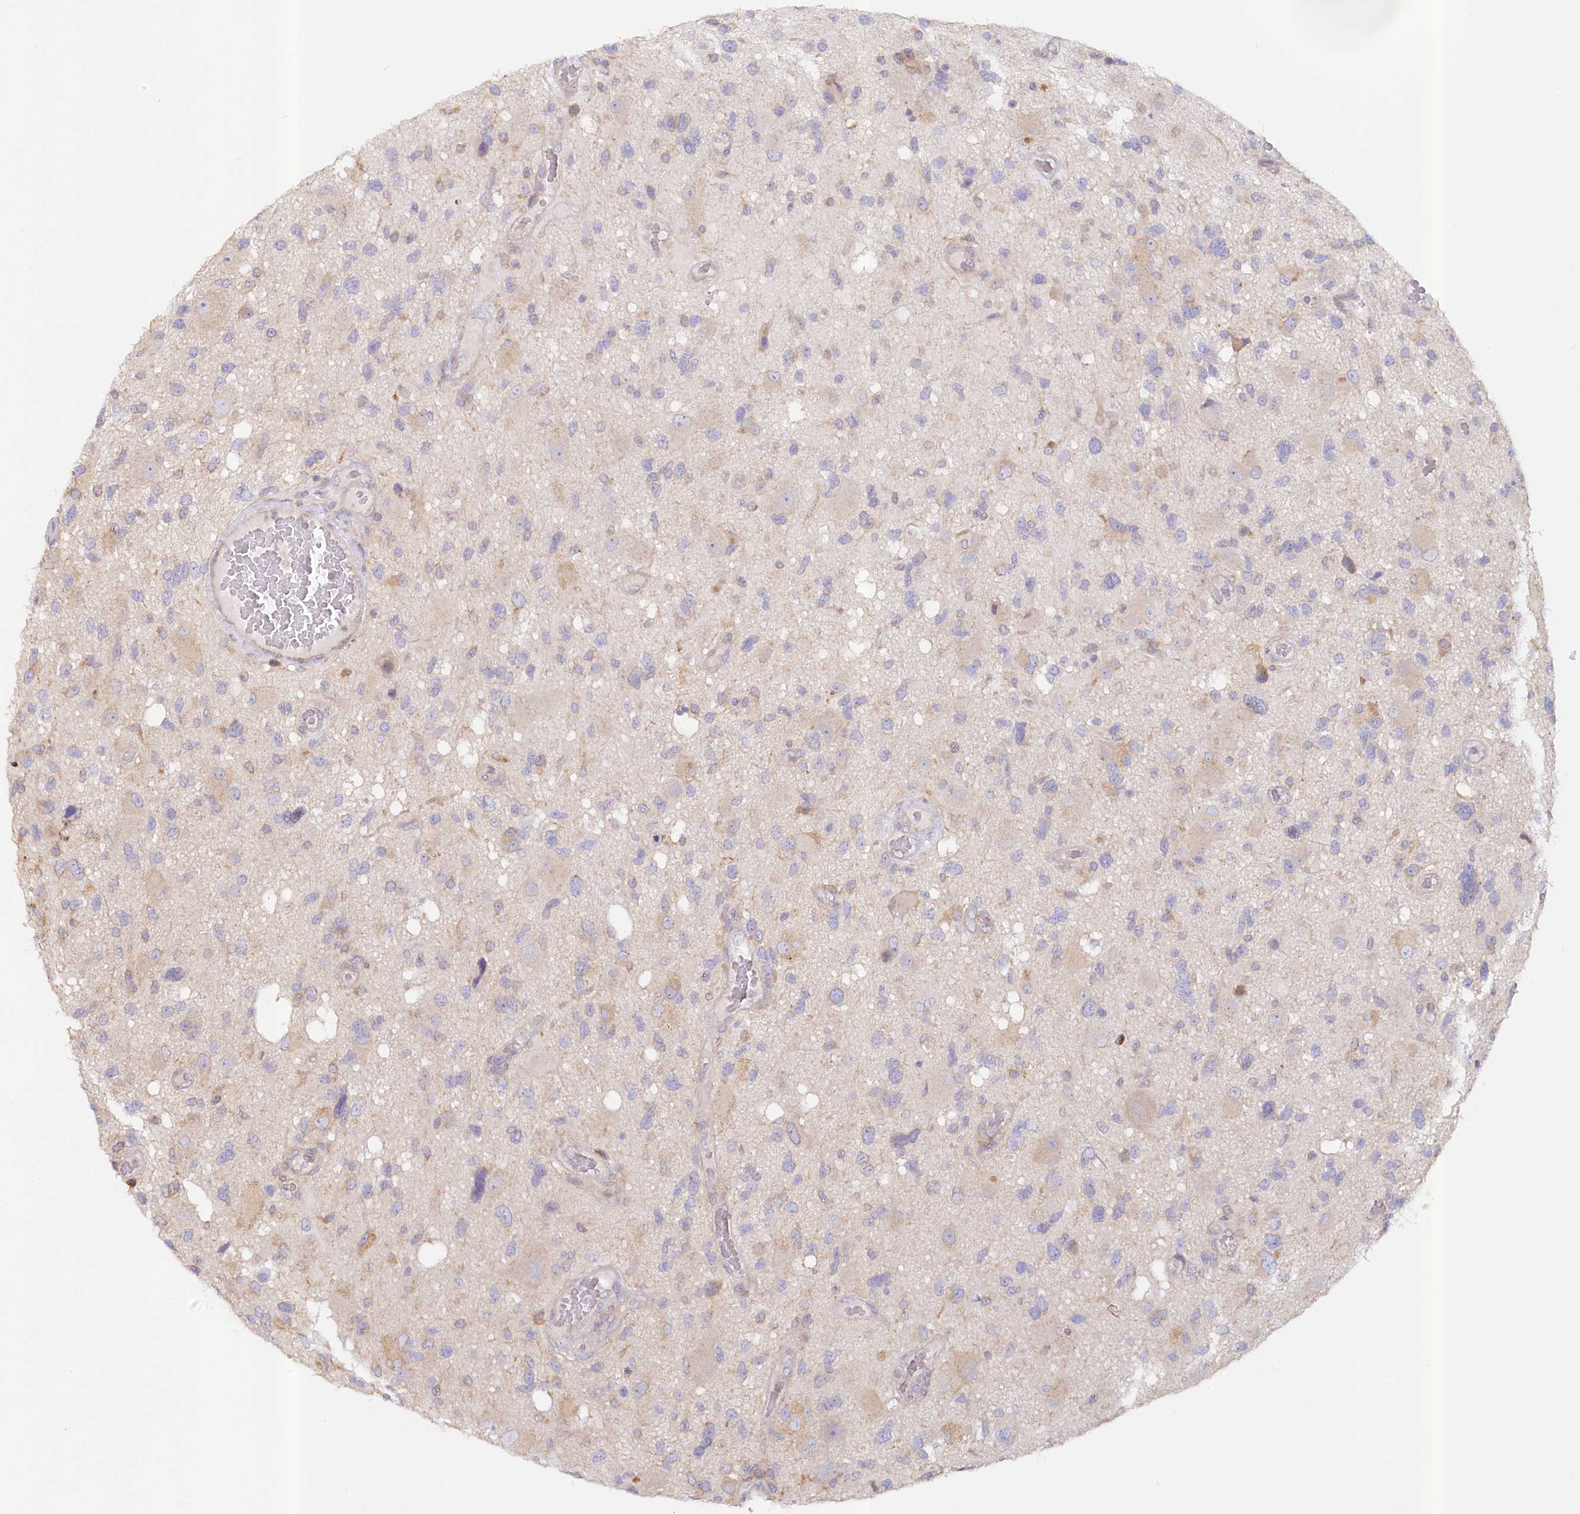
{"staining": {"intensity": "moderate", "quantity": "<25%", "location": "cytoplasmic/membranous"}, "tissue": "glioma", "cell_type": "Tumor cells", "image_type": "cancer", "snomed": [{"axis": "morphology", "description": "Glioma, malignant, High grade"}, {"axis": "topography", "description": "Brain"}], "caption": "Human glioma stained with a brown dye displays moderate cytoplasmic/membranous positive staining in approximately <25% of tumor cells.", "gene": "PAIP2", "patient": {"sex": "male", "age": 33}}